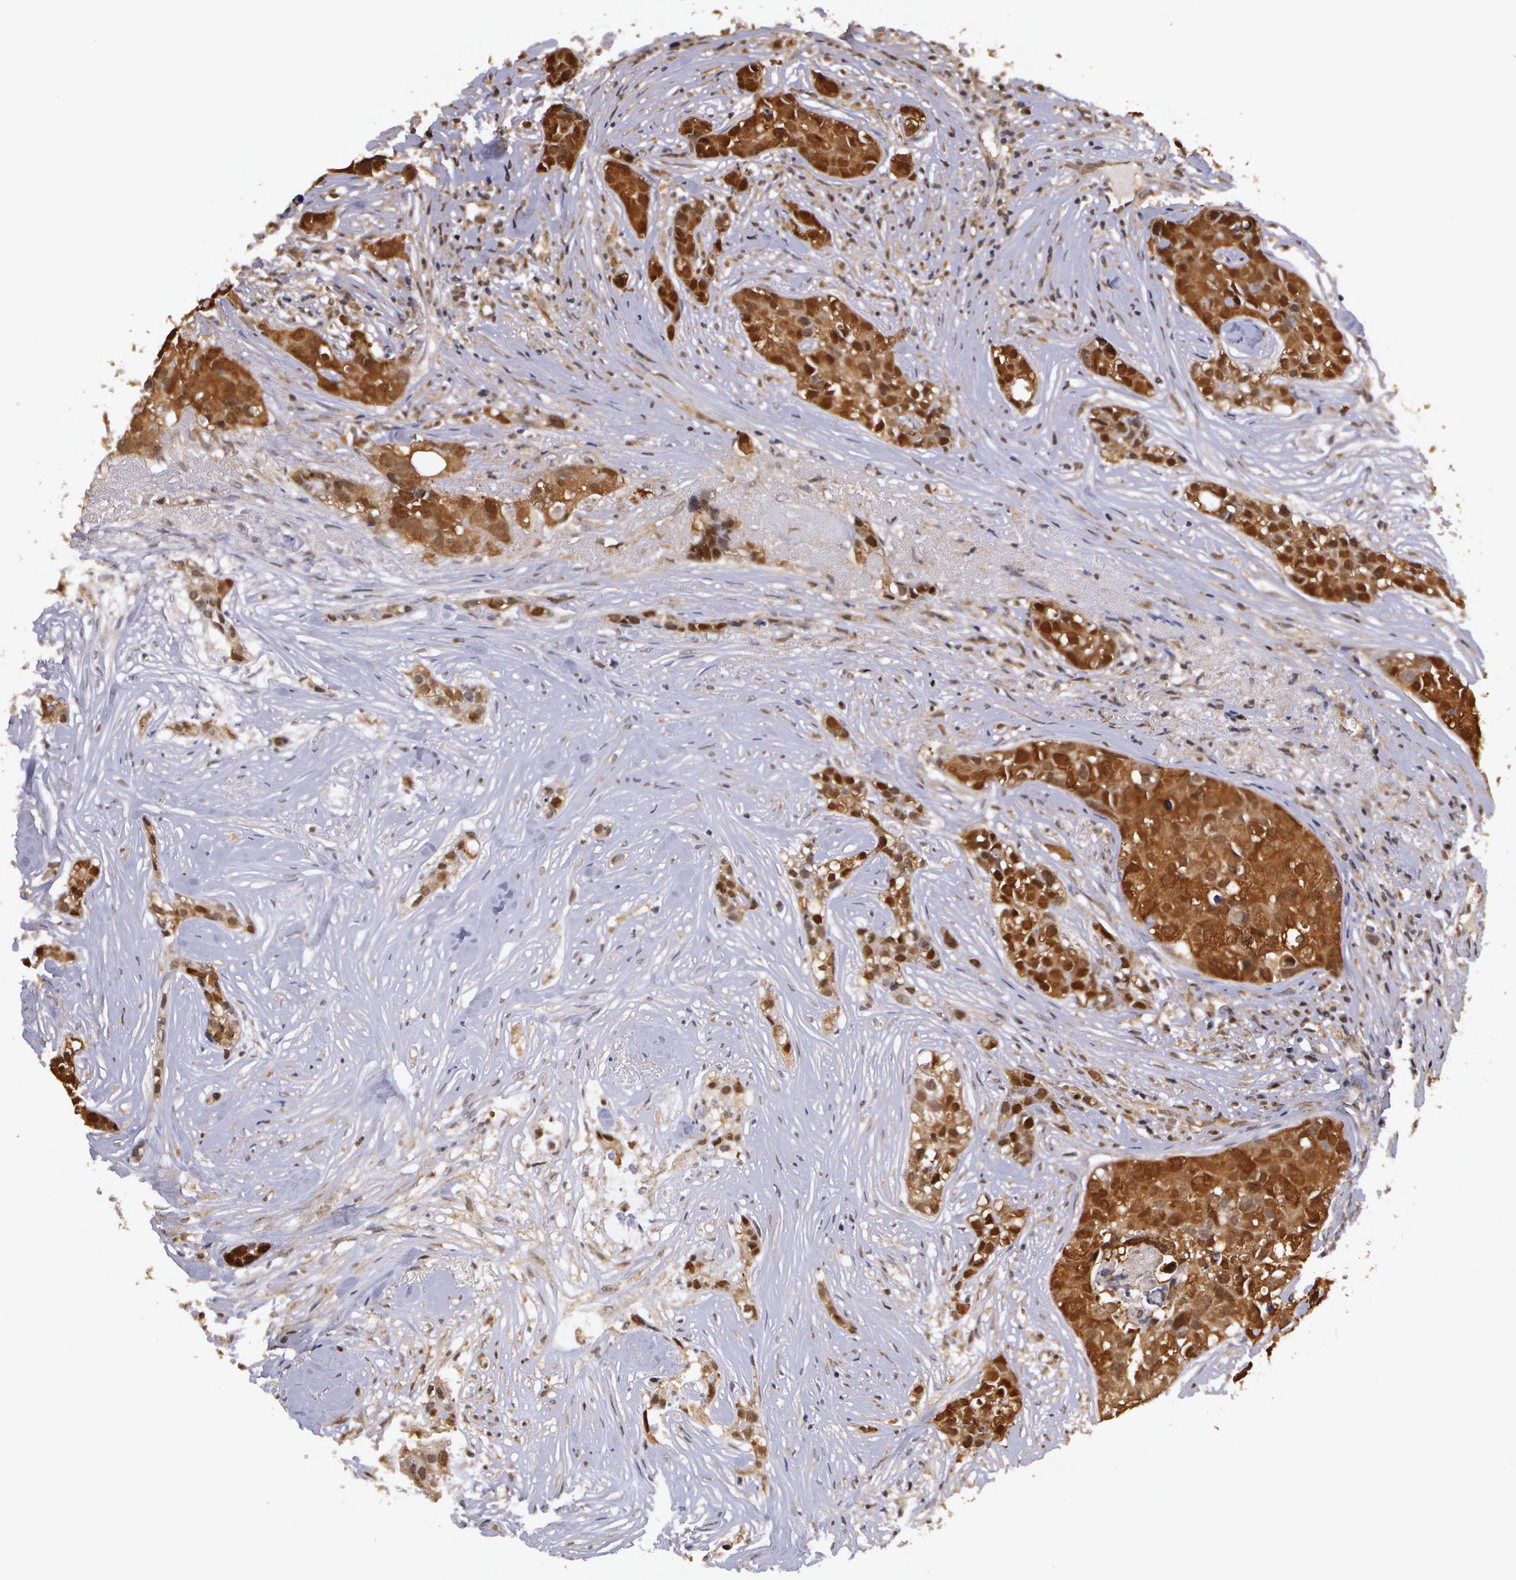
{"staining": {"intensity": "moderate", "quantity": ">75%", "location": "cytoplasmic/membranous"}, "tissue": "breast cancer", "cell_type": "Tumor cells", "image_type": "cancer", "snomed": [{"axis": "morphology", "description": "Duct carcinoma"}, {"axis": "topography", "description": "Breast"}], "caption": "Tumor cells exhibit moderate cytoplasmic/membranous expression in about >75% of cells in breast infiltrating ductal carcinoma.", "gene": "AHSA1", "patient": {"sex": "female", "age": 91}}